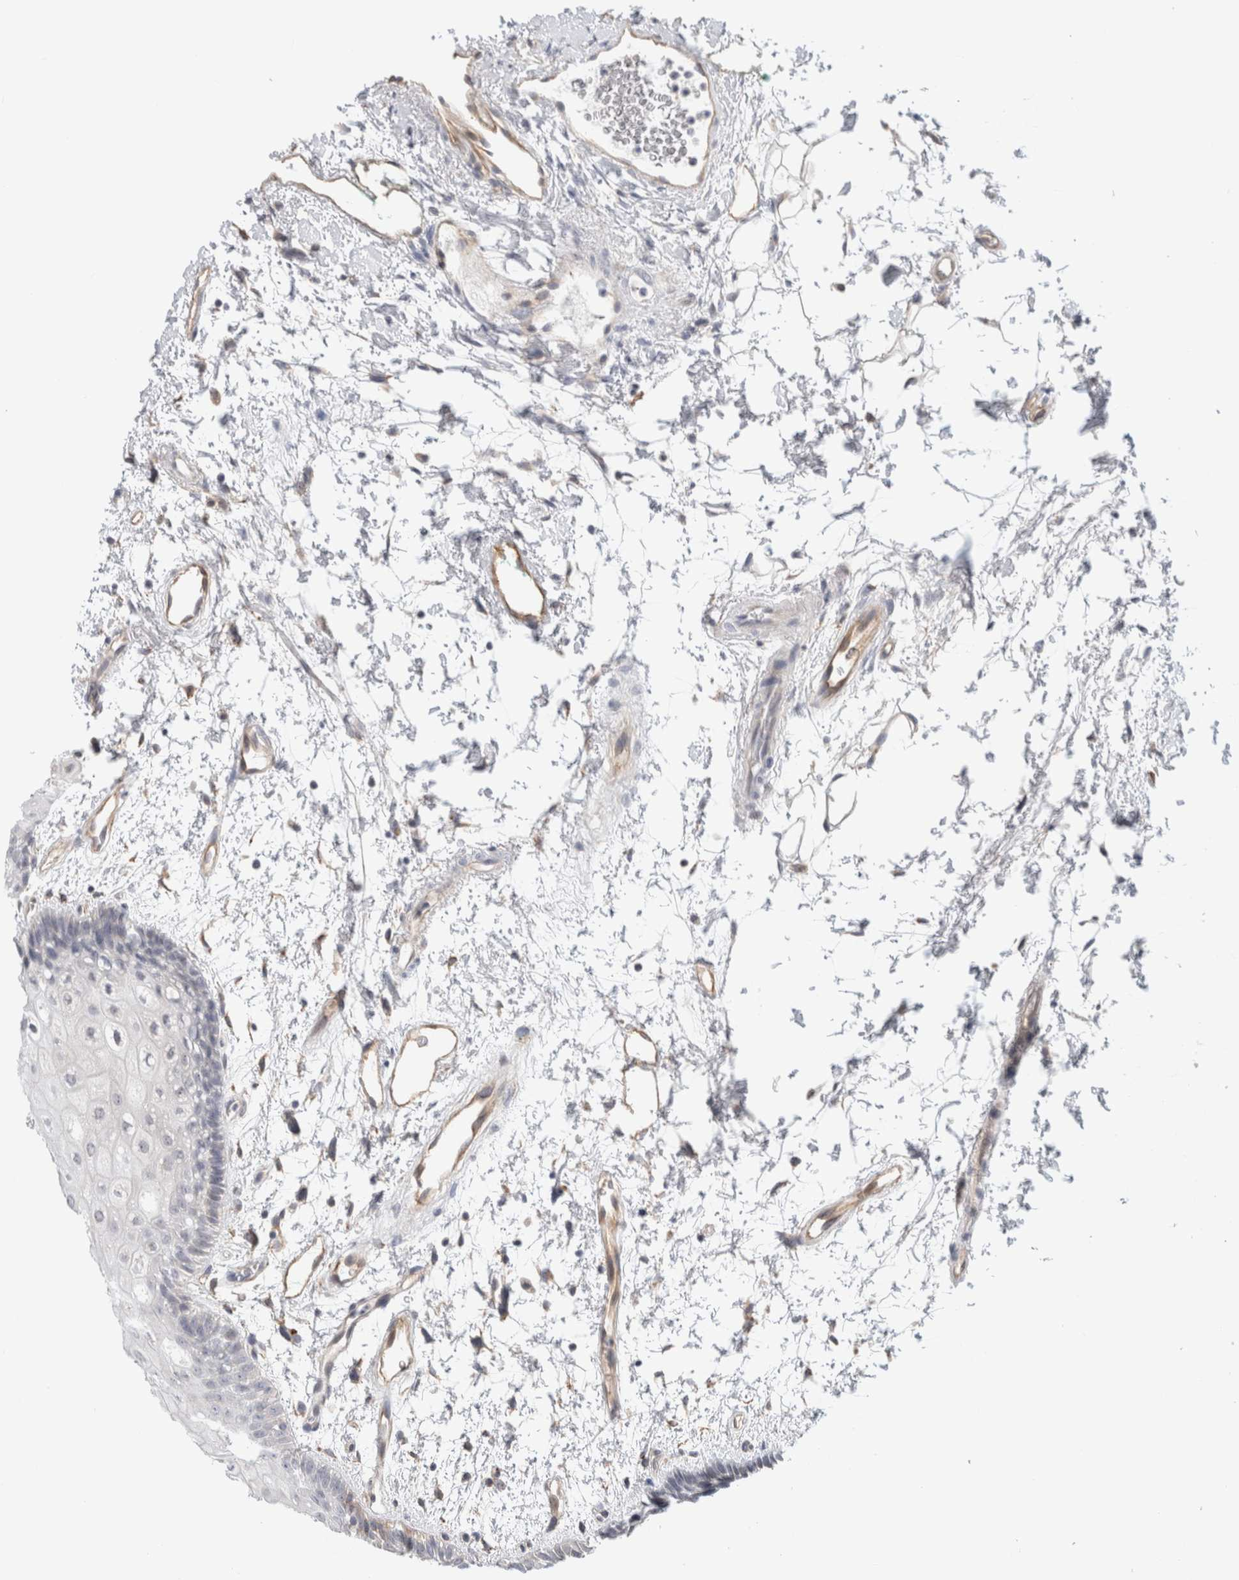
{"staining": {"intensity": "weak", "quantity": "<25%", "location": "cytoplasmic/membranous"}, "tissue": "oral mucosa", "cell_type": "Squamous epithelial cells", "image_type": "normal", "snomed": [{"axis": "morphology", "description": "Normal tissue, NOS"}, {"axis": "topography", "description": "Skeletal muscle"}, {"axis": "topography", "description": "Oral tissue"}, {"axis": "topography", "description": "Peripheral nerve tissue"}], "caption": "An immunohistochemistry (IHC) image of unremarkable oral mucosa is shown. There is no staining in squamous epithelial cells of oral mucosa.", "gene": "ANKMY1", "patient": {"sex": "female", "age": 84}}